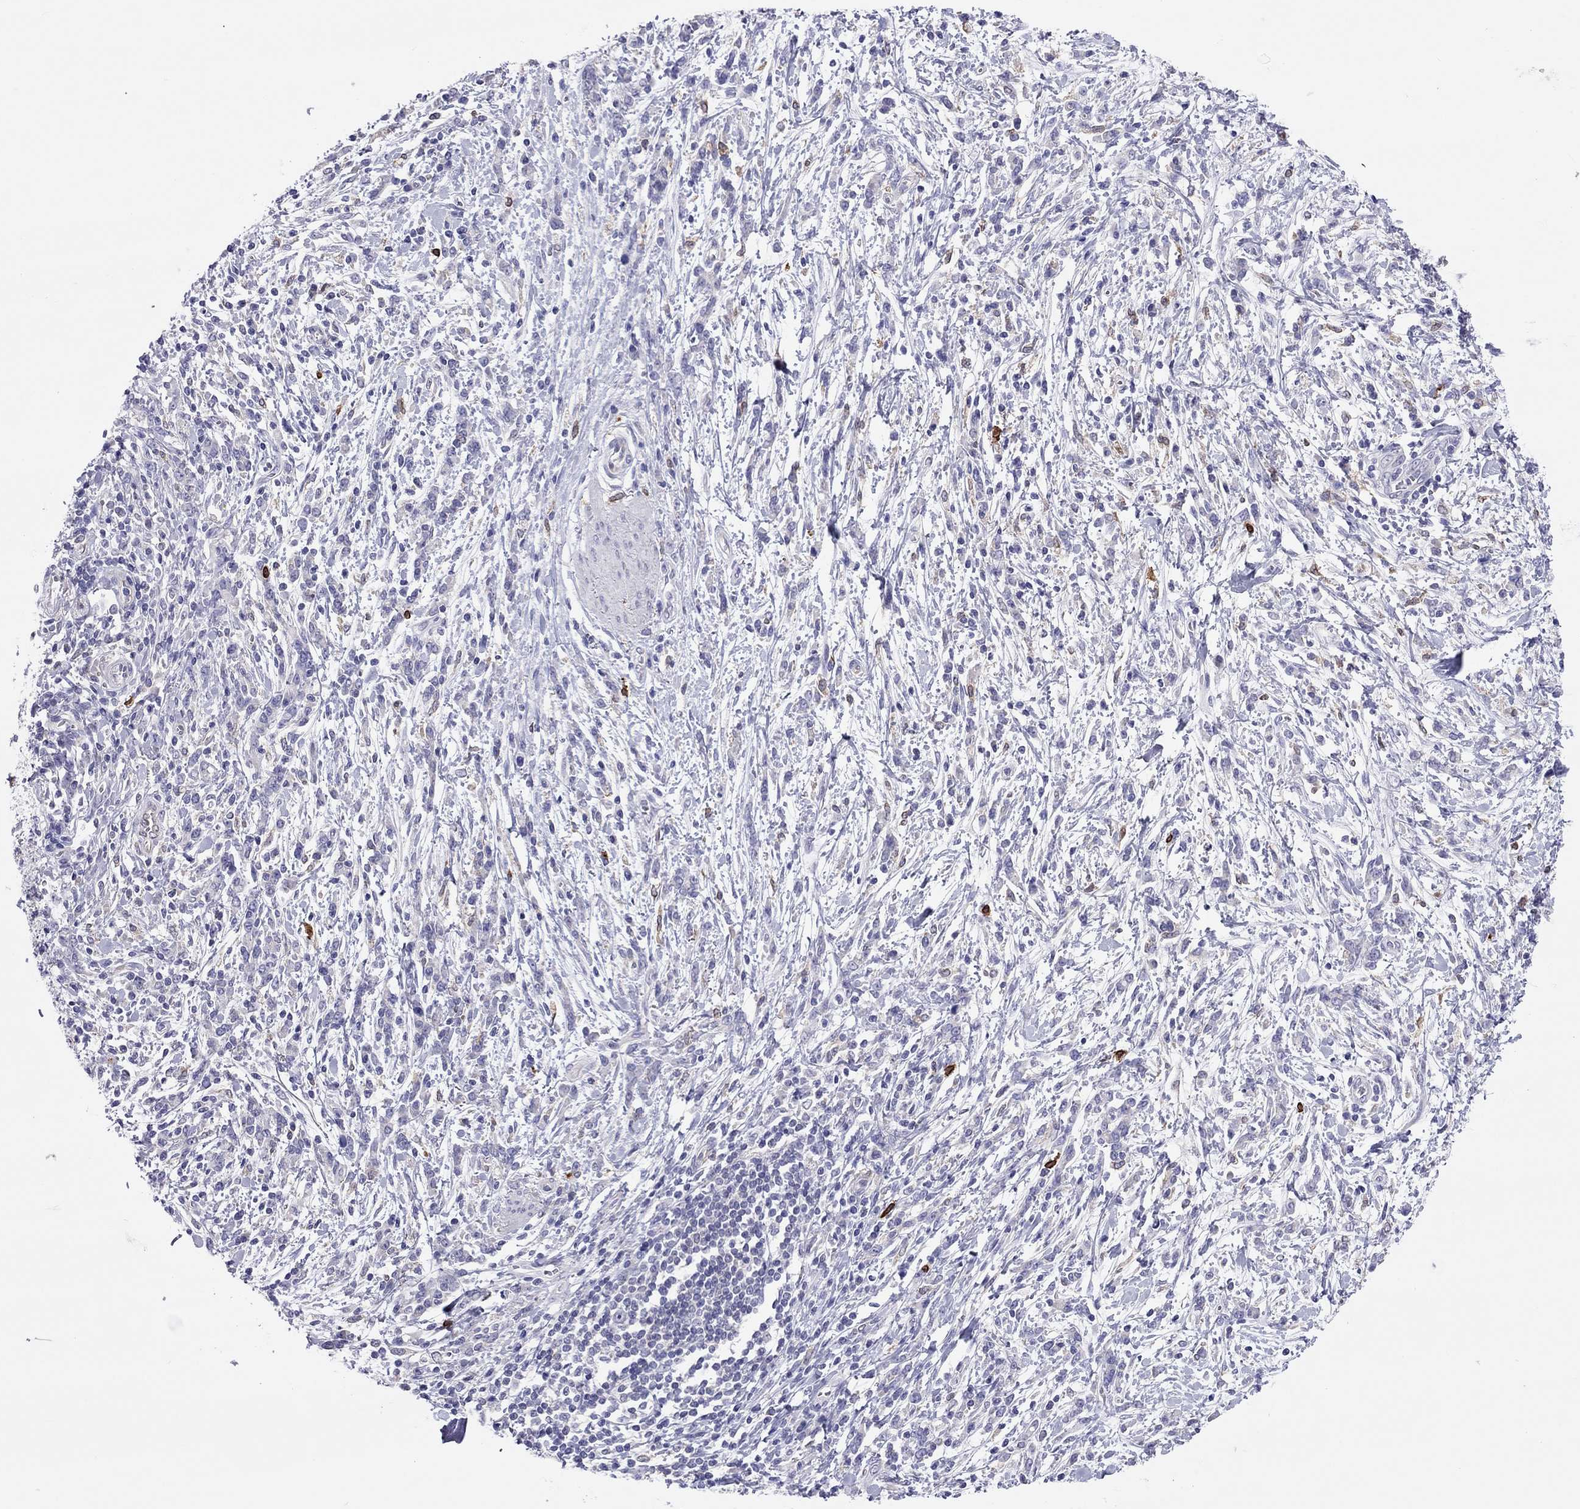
{"staining": {"intensity": "negative", "quantity": "none", "location": "none"}, "tissue": "stomach cancer", "cell_type": "Tumor cells", "image_type": "cancer", "snomed": [{"axis": "morphology", "description": "Adenocarcinoma, NOS"}, {"axis": "topography", "description": "Stomach"}], "caption": "Micrograph shows no significant protein staining in tumor cells of stomach cancer.", "gene": "ADORA2A", "patient": {"sex": "female", "age": 57}}